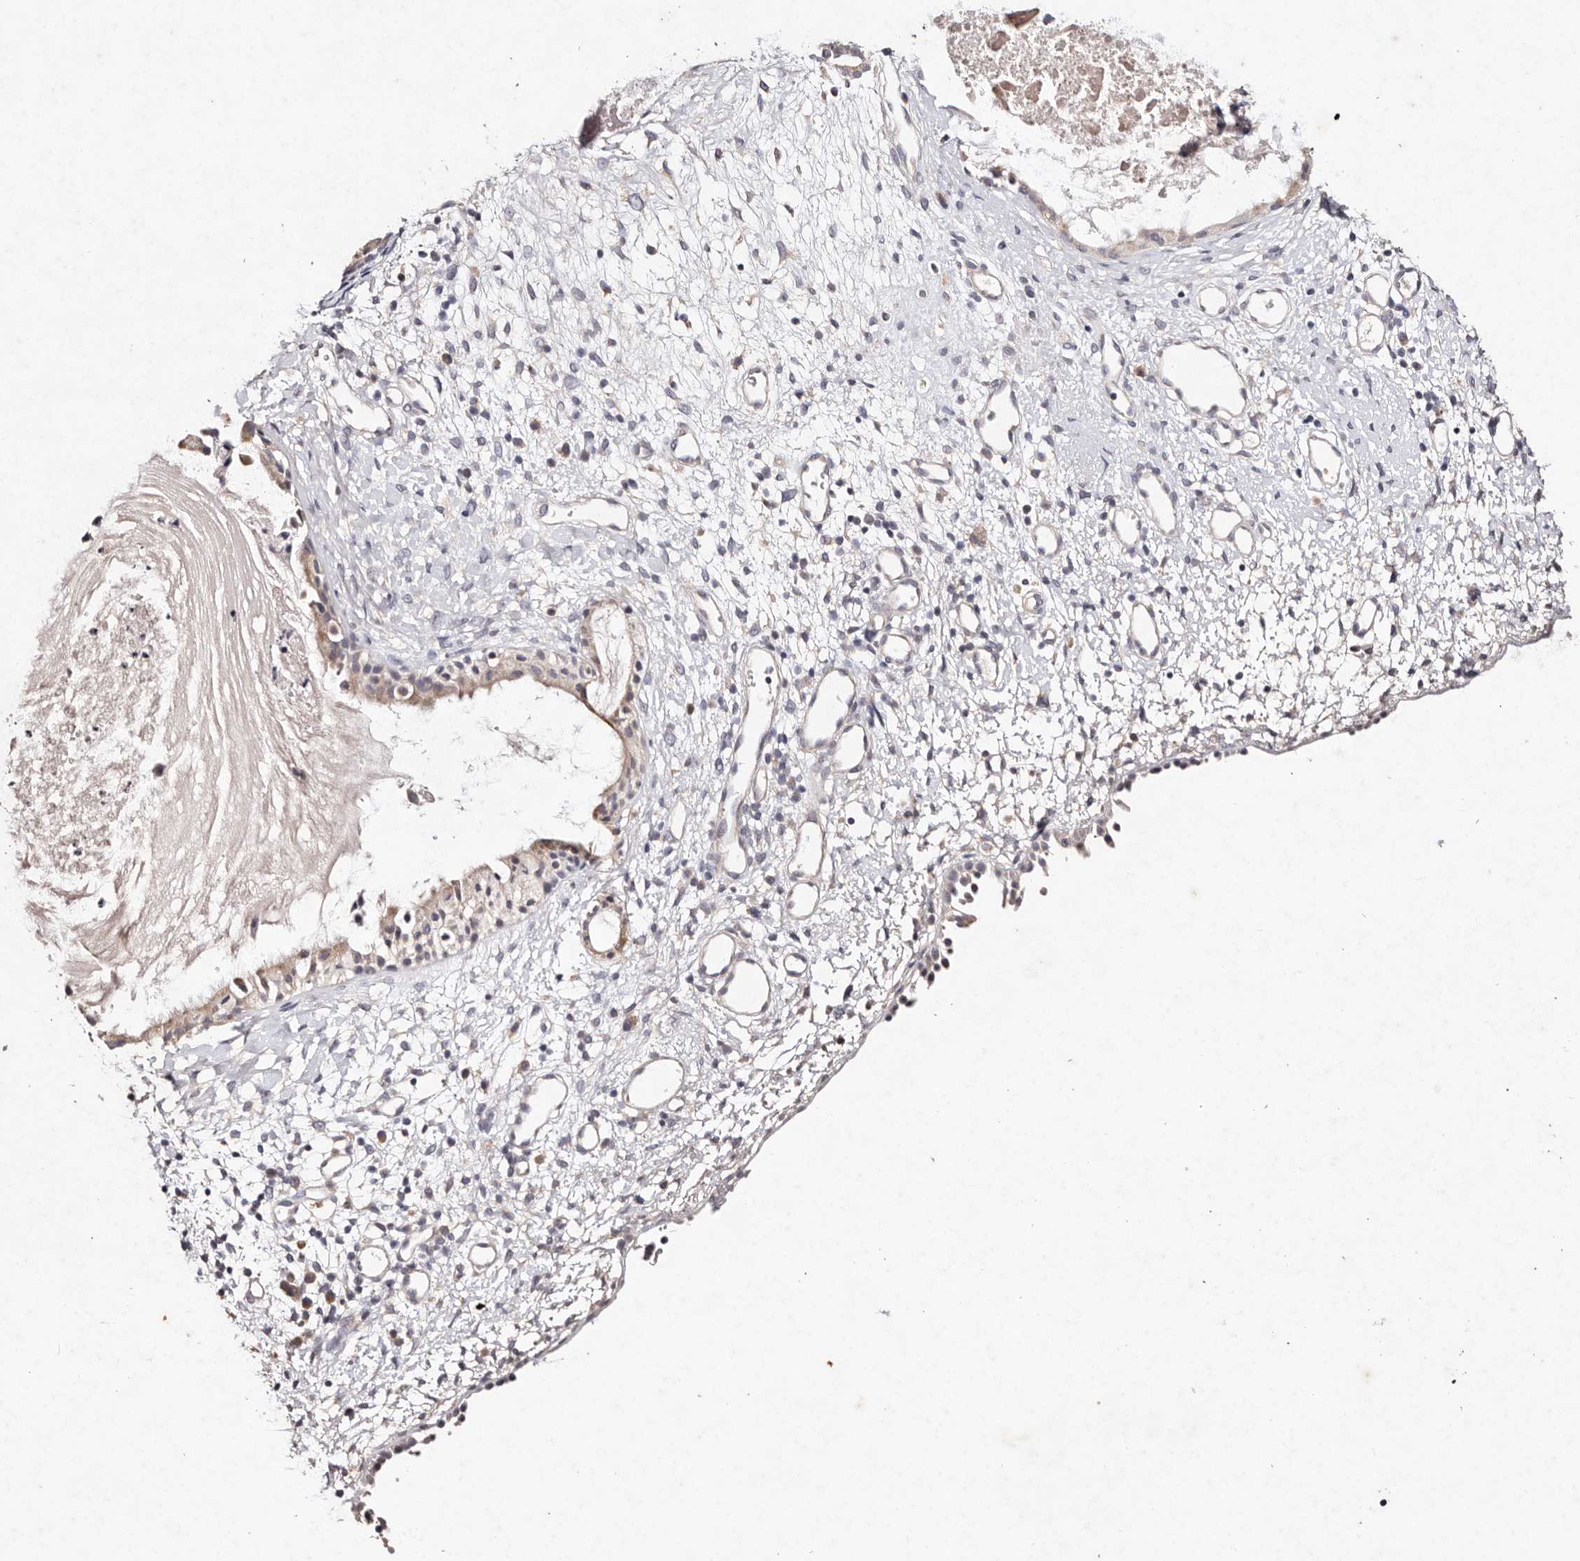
{"staining": {"intensity": "weak", "quantity": "25%-75%", "location": "cytoplasmic/membranous"}, "tissue": "nasopharynx", "cell_type": "Respiratory epithelial cells", "image_type": "normal", "snomed": [{"axis": "morphology", "description": "Normal tissue, NOS"}, {"axis": "topography", "description": "Nasopharynx"}], "caption": "Respiratory epithelial cells show low levels of weak cytoplasmic/membranous positivity in approximately 25%-75% of cells in normal human nasopharynx. The protein is shown in brown color, while the nuclei are stained blue.", "gene": "TSC2", "patient": {"sex": "male", "age": 22}}